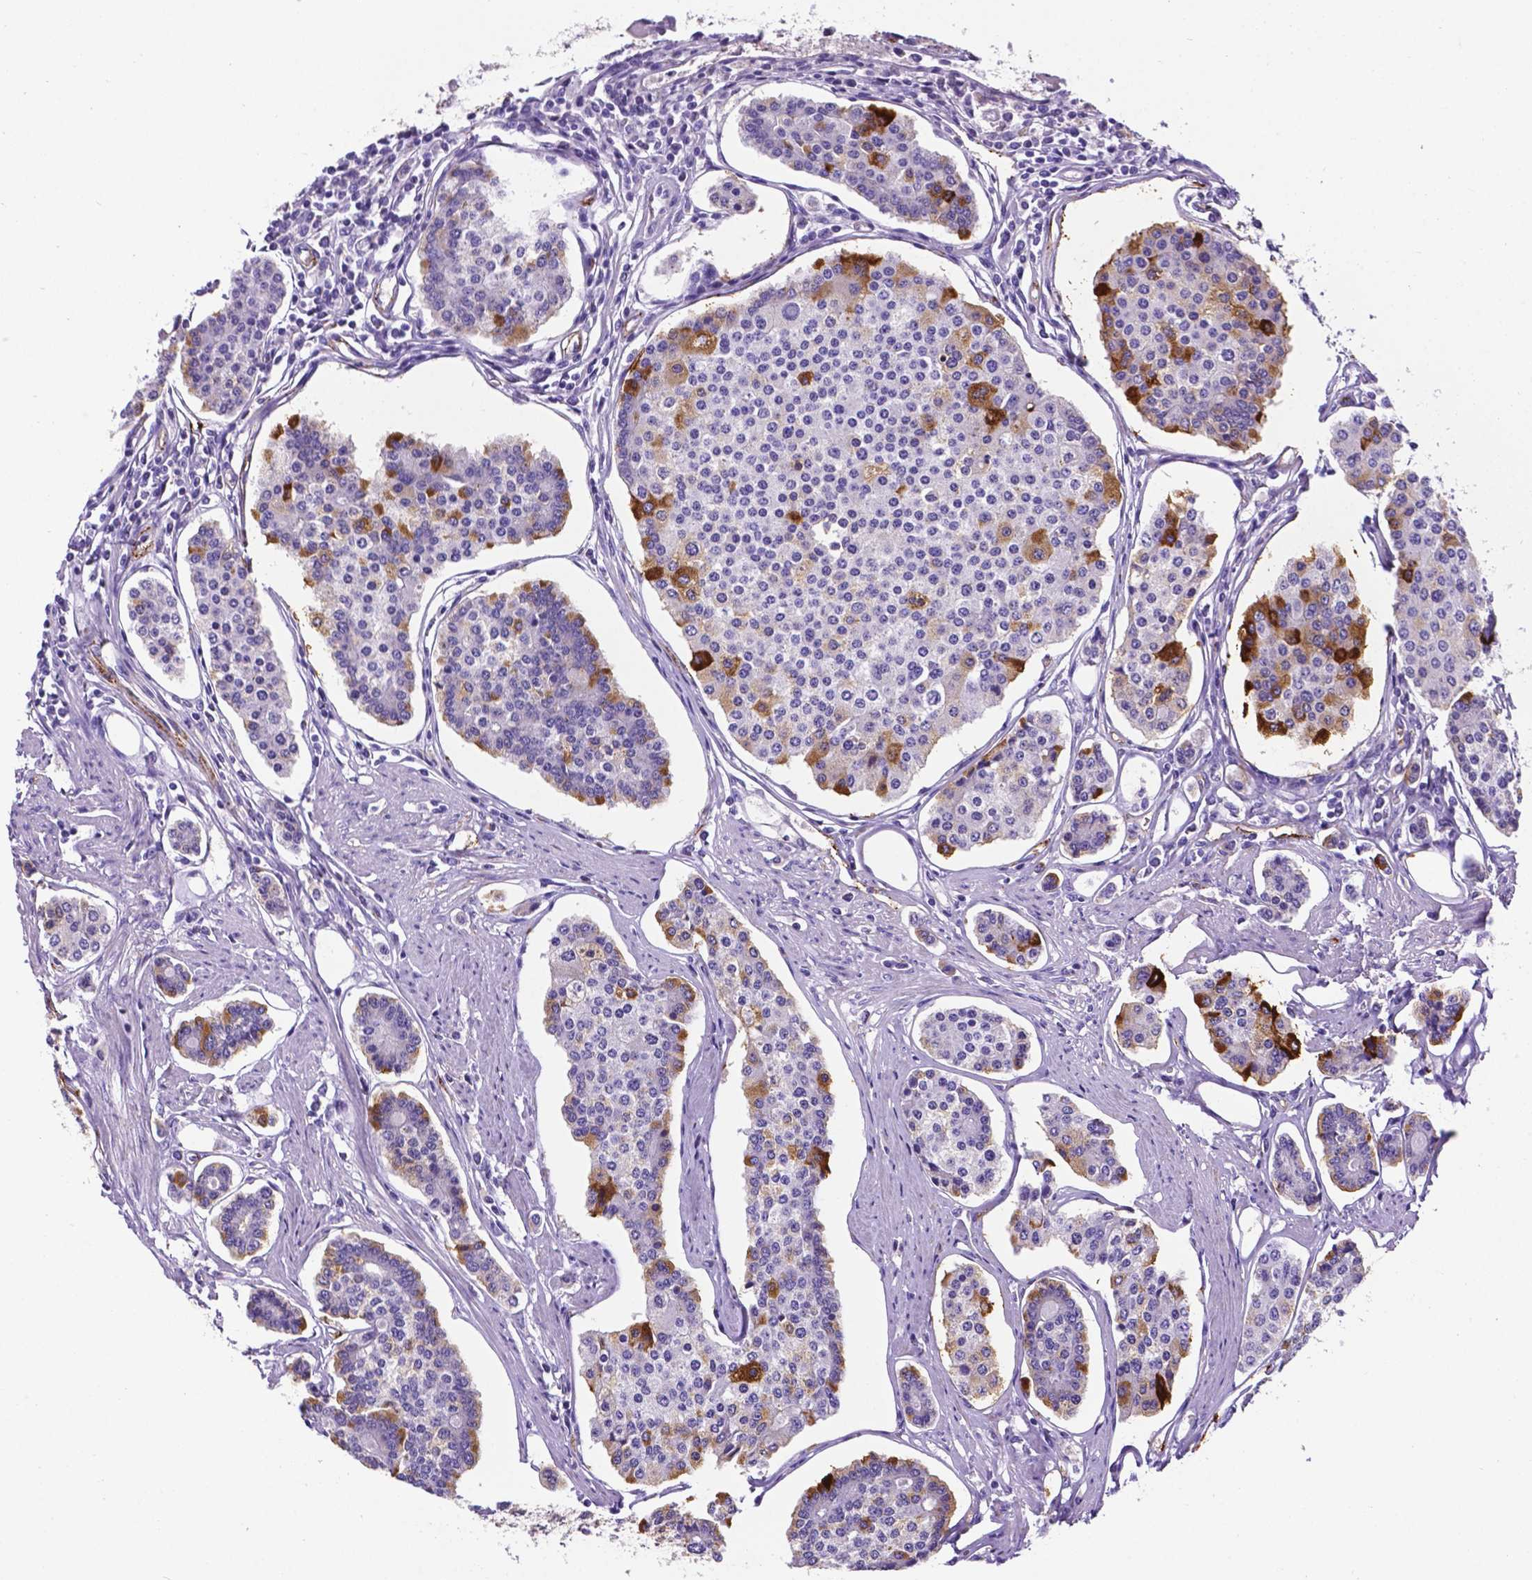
{"staining": {"intensity": "moderate", "quantity": "<25%", "location": "cytoplasmic/membranous"}, "tissue": "carcinoid", "cell_type": "Tumor cells", "image_type": "cancer", "snomed": [{"axis": "morphology", "description": "Carcinoid, malignant, NOS"}, {"axis": "topography", "description": "Small intestine"}], "caption": "Immunohistochemical staining of carcinoid demonstrates low levels of moderate cytoplasmic/membranous protein positivity in approximately <25% of tumor cells. (DAB = brown stain, brightfield microscopy at high magnification).", "gene": "APOE", "patient": {"sex": "female", "age": 65}}